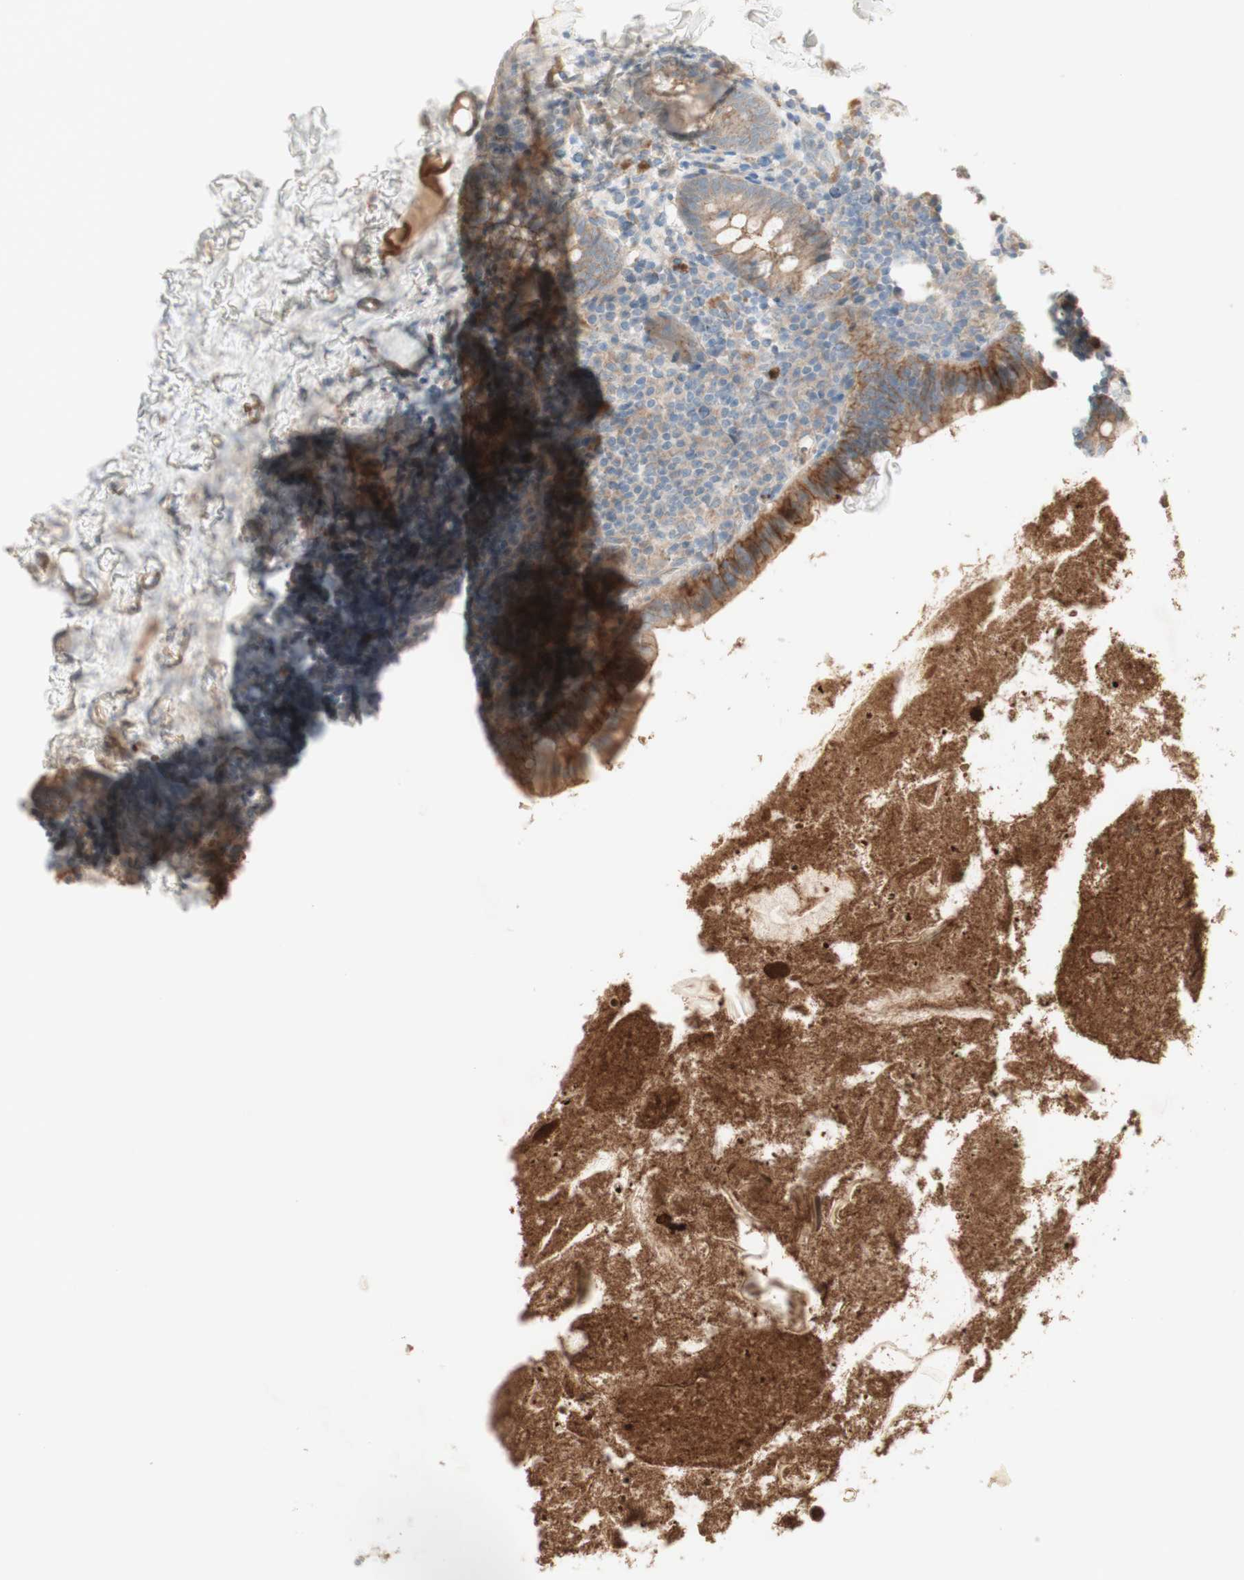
{"staining": {"intensity": "moderate", "quantity": ">75%", "location": "cytoplasmic/membranous"}, "tissue": "appendix", "cell_type": "Glandular cells", "image_type": "normal", "snomed": [{"axis": "morphology", "description": "Normal tissue, NOS"}, {"axis": "topography", "description": "Appendix"}], "caption": "The micrograph displays immunohistochemical staining of normal appendix. There is moderate cytoplasmic/membranous staining is appreciated in approximately >75% of glandular cells.", "gene": "PTGER4", "patient": {"sex": "male", "age": 52}}